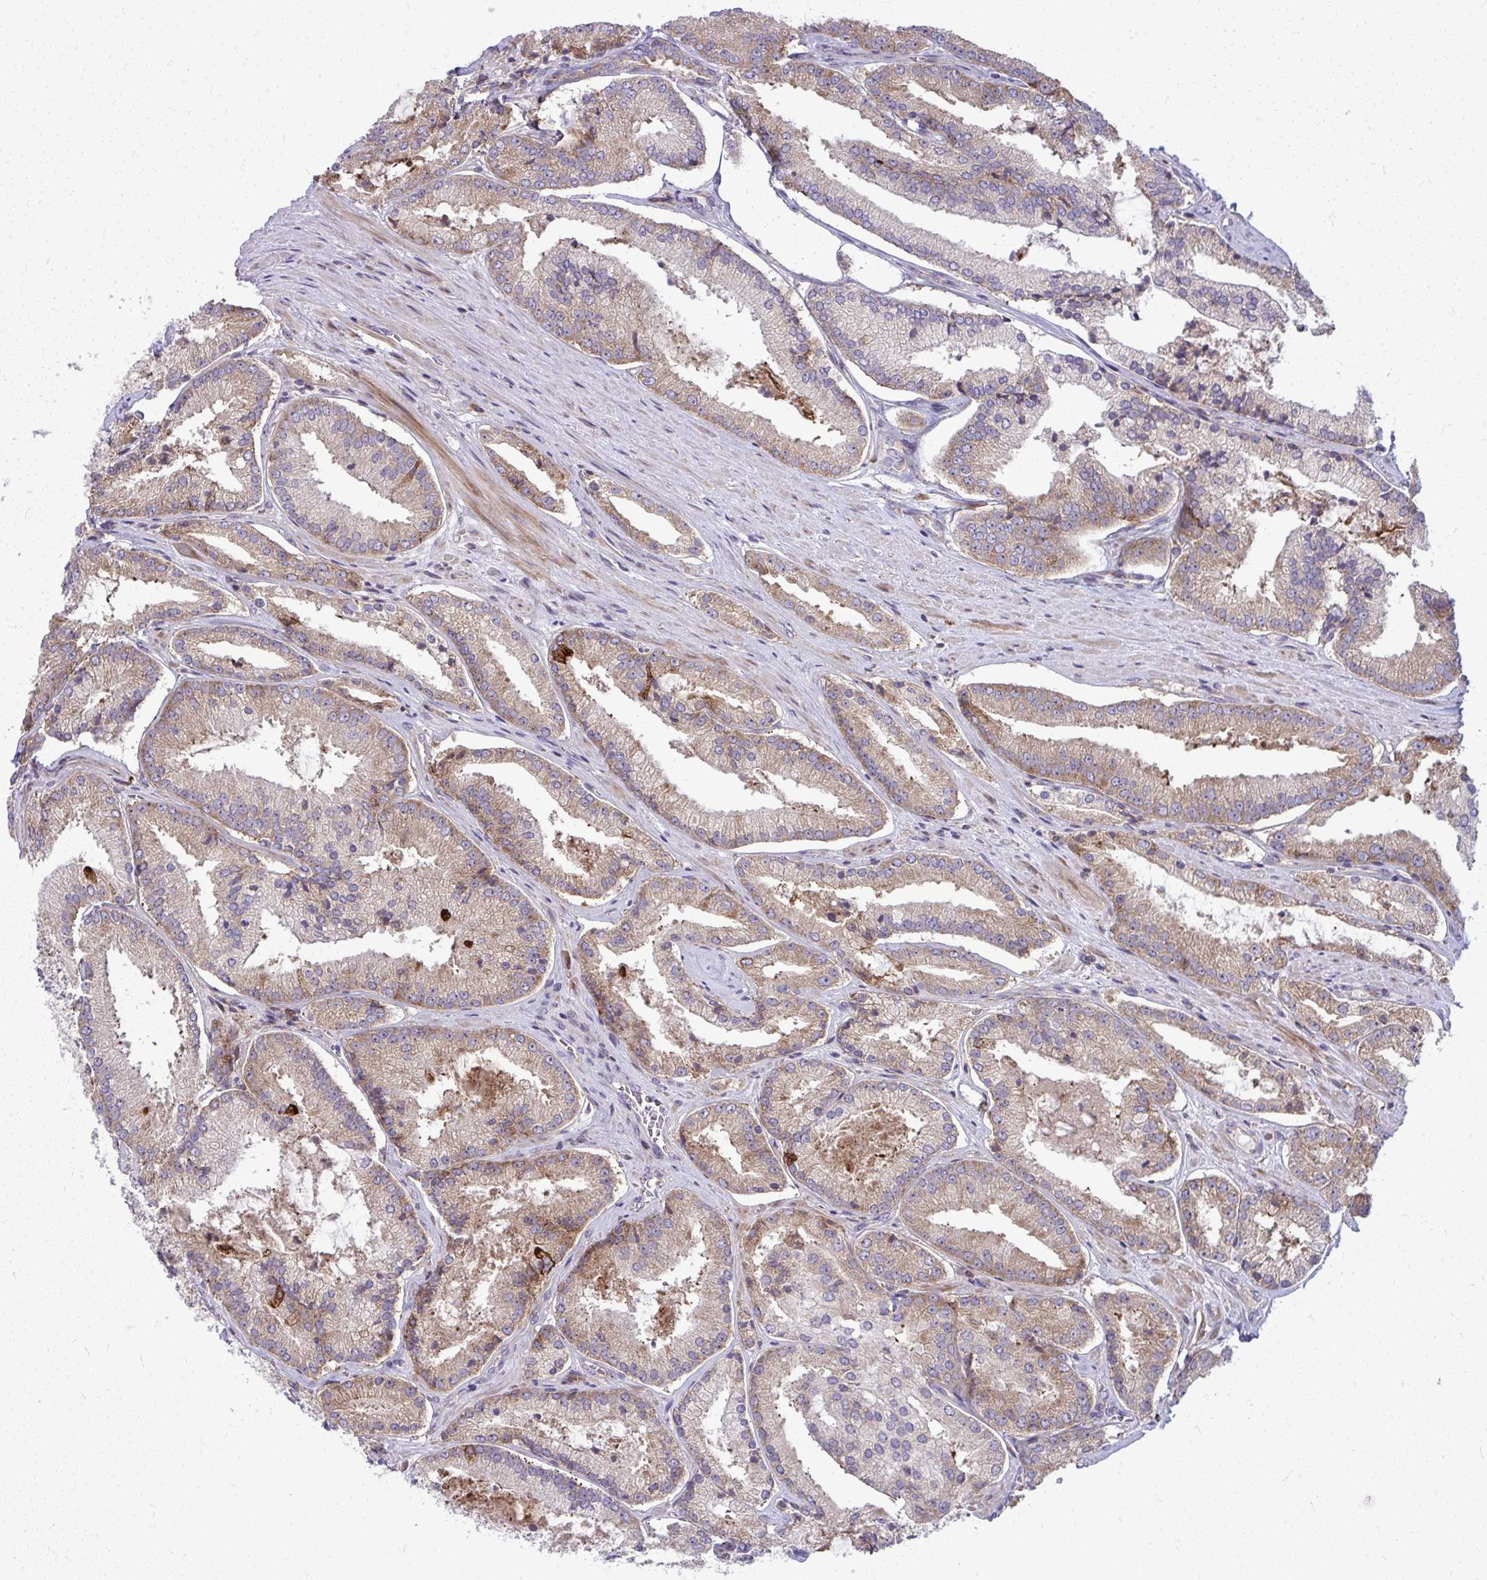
{"staining": {"intensity": "moderate", "quantity": "25%-75%", "location": "cytoplasmic/membranous"}, "tissue": "prostate cancer", "cell_type": "Tumor cells", "image_type": "cancer", "snomed": [{"axis": "morphology", "description": "Adenocarcinoma, High grade"}, {"axis": "topography", "description": "Prostate"}], "caption": "This histopathology image displays prostate high-grade adenocarcinoma stained with immunohistochemistry to label a protein in brown. The cytoplasmic/membranous of tumor cells show moderate positivity for the protein. Nuclei are counter-stained blue.", "gene": "GFPT2", "patient": {"sex": "male", "age": 73}}